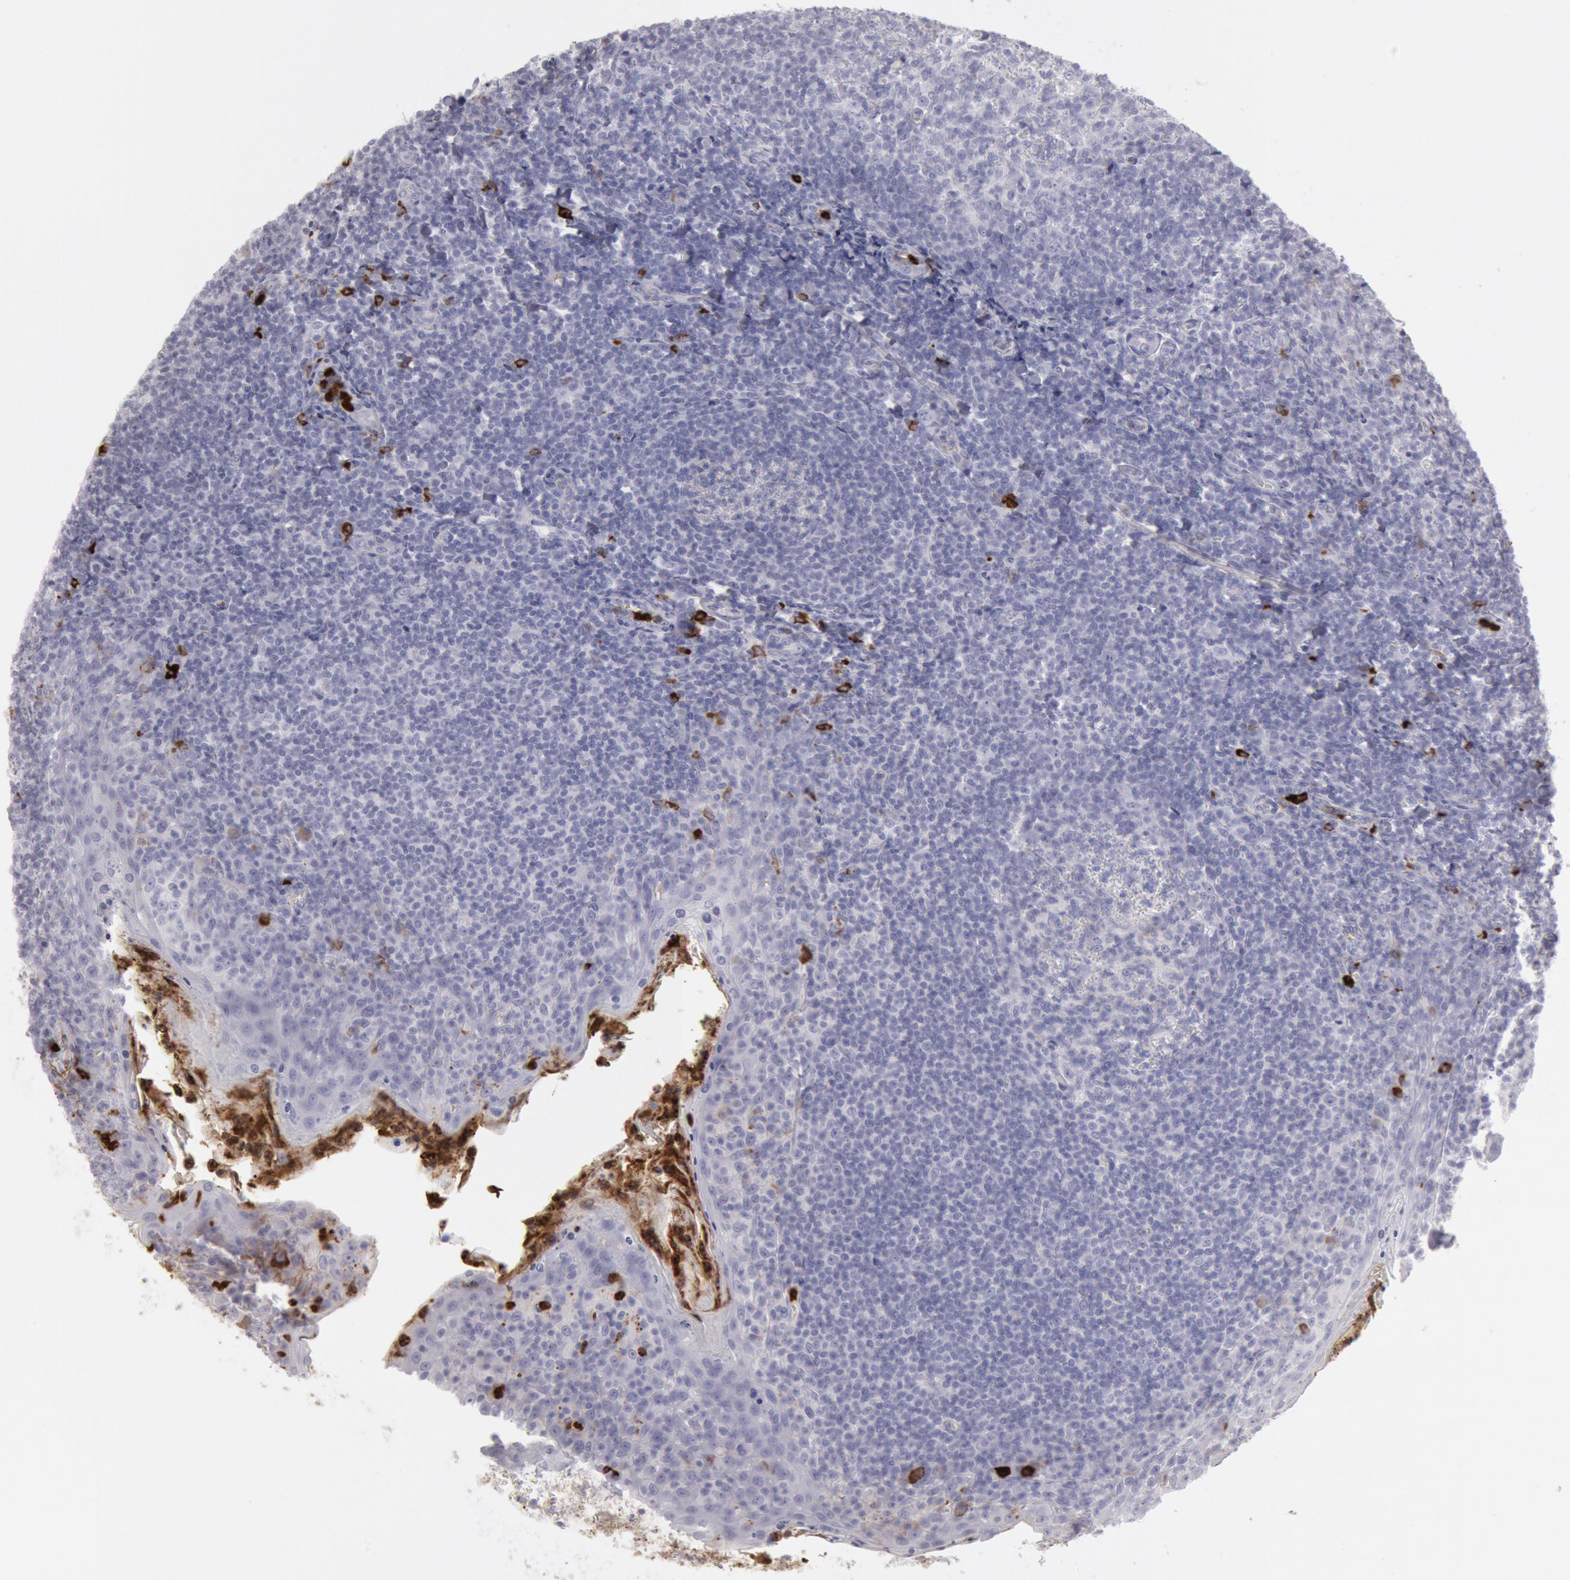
{"staining": {"intensity": "negative", "quantity": "none", "location": "none"}, "tissue": "tonsil", "cell_type": "Germinal center cells", "image_type": "normal", "snomed": [{"axis": "morphology", "description": "Normal tissue, NOS"}, {"axis": "topography", "description": "Tonsil"}], "caption": "A high-resolution image shows immunohistochemistry staining of normal tonsil, which demonstrates no significant staining in germinal center cells.", "gene": "FCN1", "patient": {"sex": "male", "age": 31}}